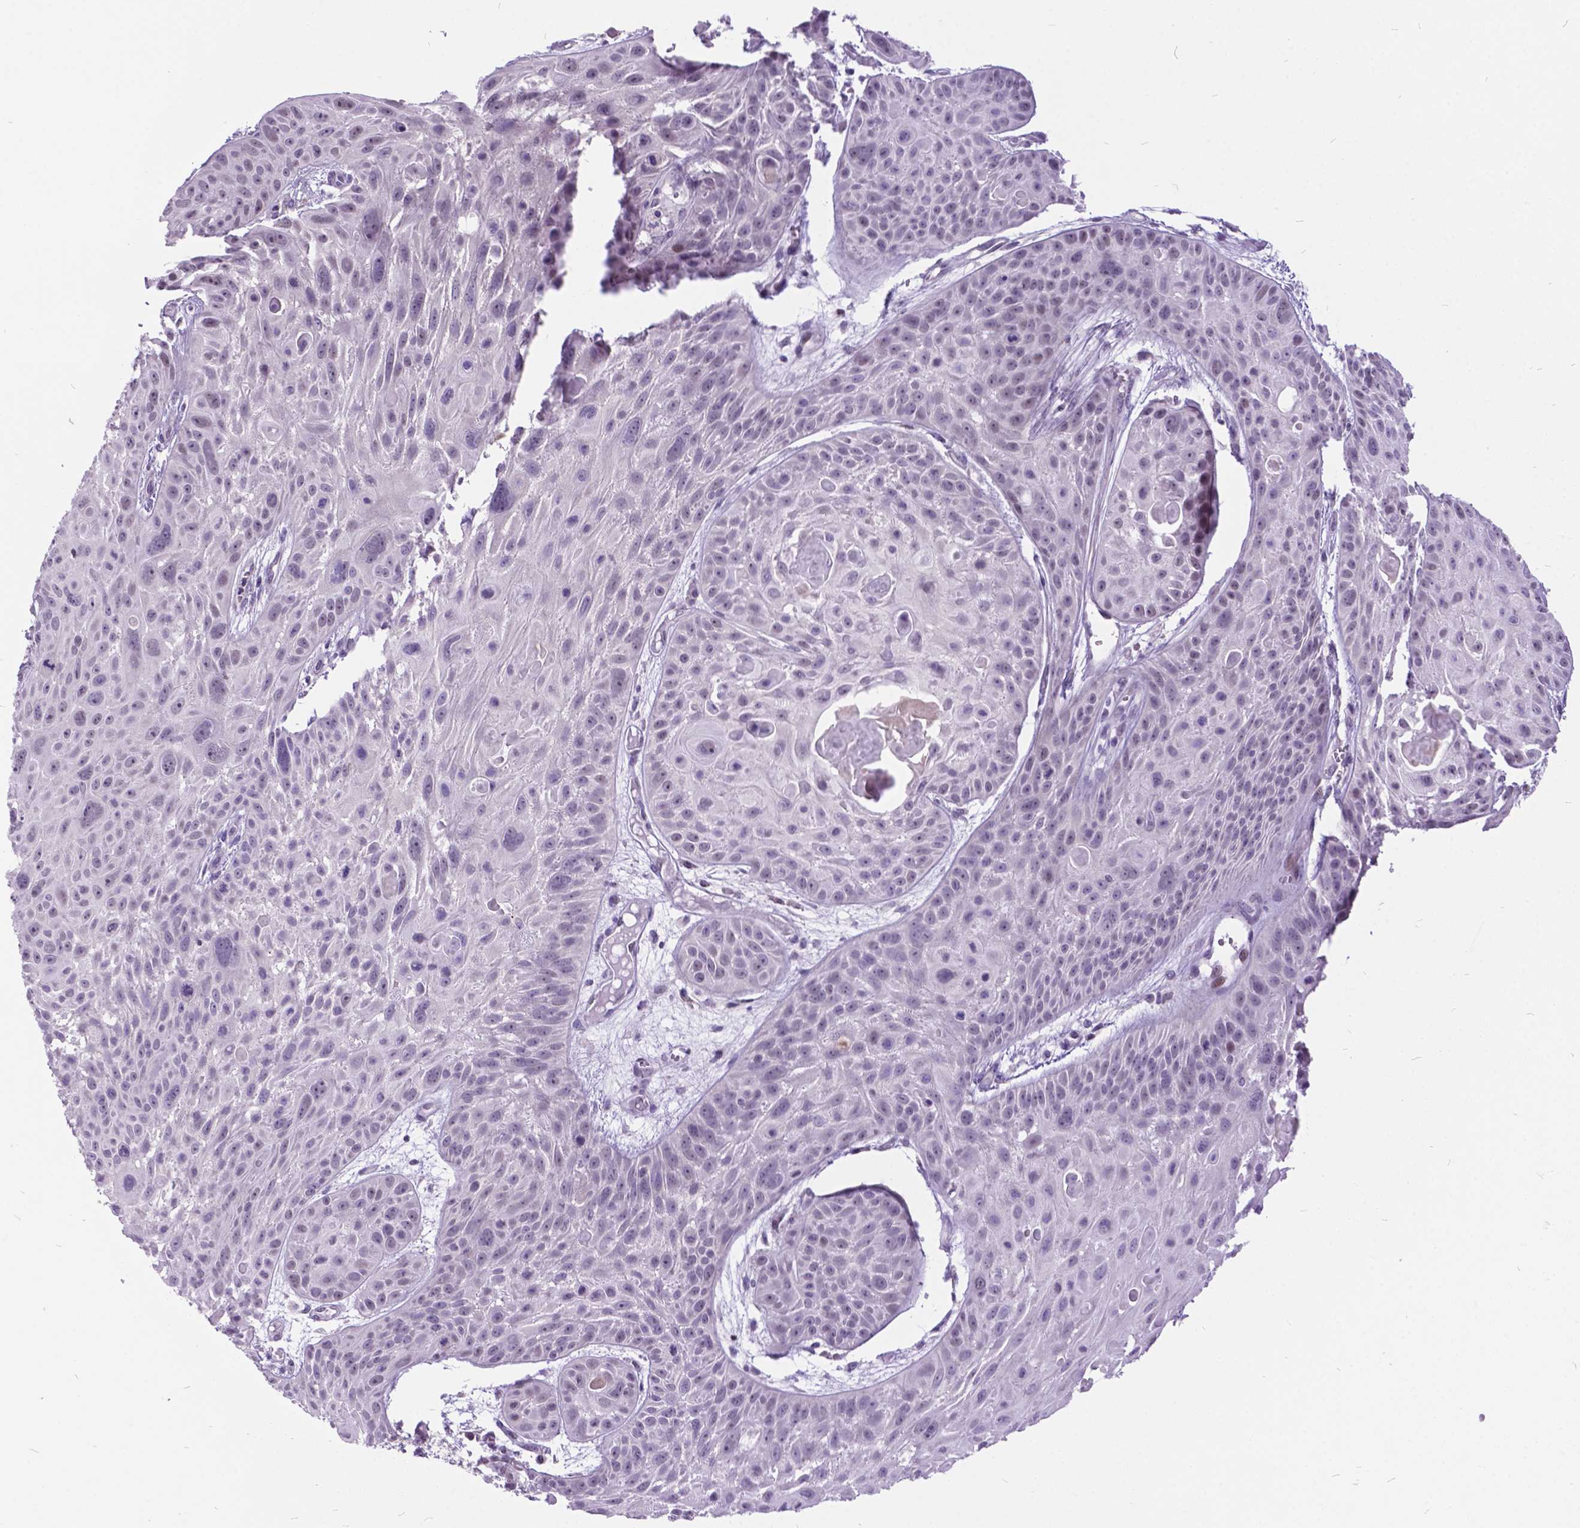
{"staining": {"intensity": "negative", "quantity": "none", "location": "none"}, "tissue": "skin cancer", "cell_type": "Tumor cells", "image_type": "cancer", "snomed": [{"axis": "morphology", "description": "Squamous cell carcinoma, NOS"}, {"axis": "topography", "description": "Skin"}, {"axis": "topography", "description": "Anal"}], "caption": "A histopathology image of human skin cancer (squamous cell carcinoma) is negative for staining in tumor cells.", "gene": "DPF3", "patient": {"sex": "female", "age": 75}}